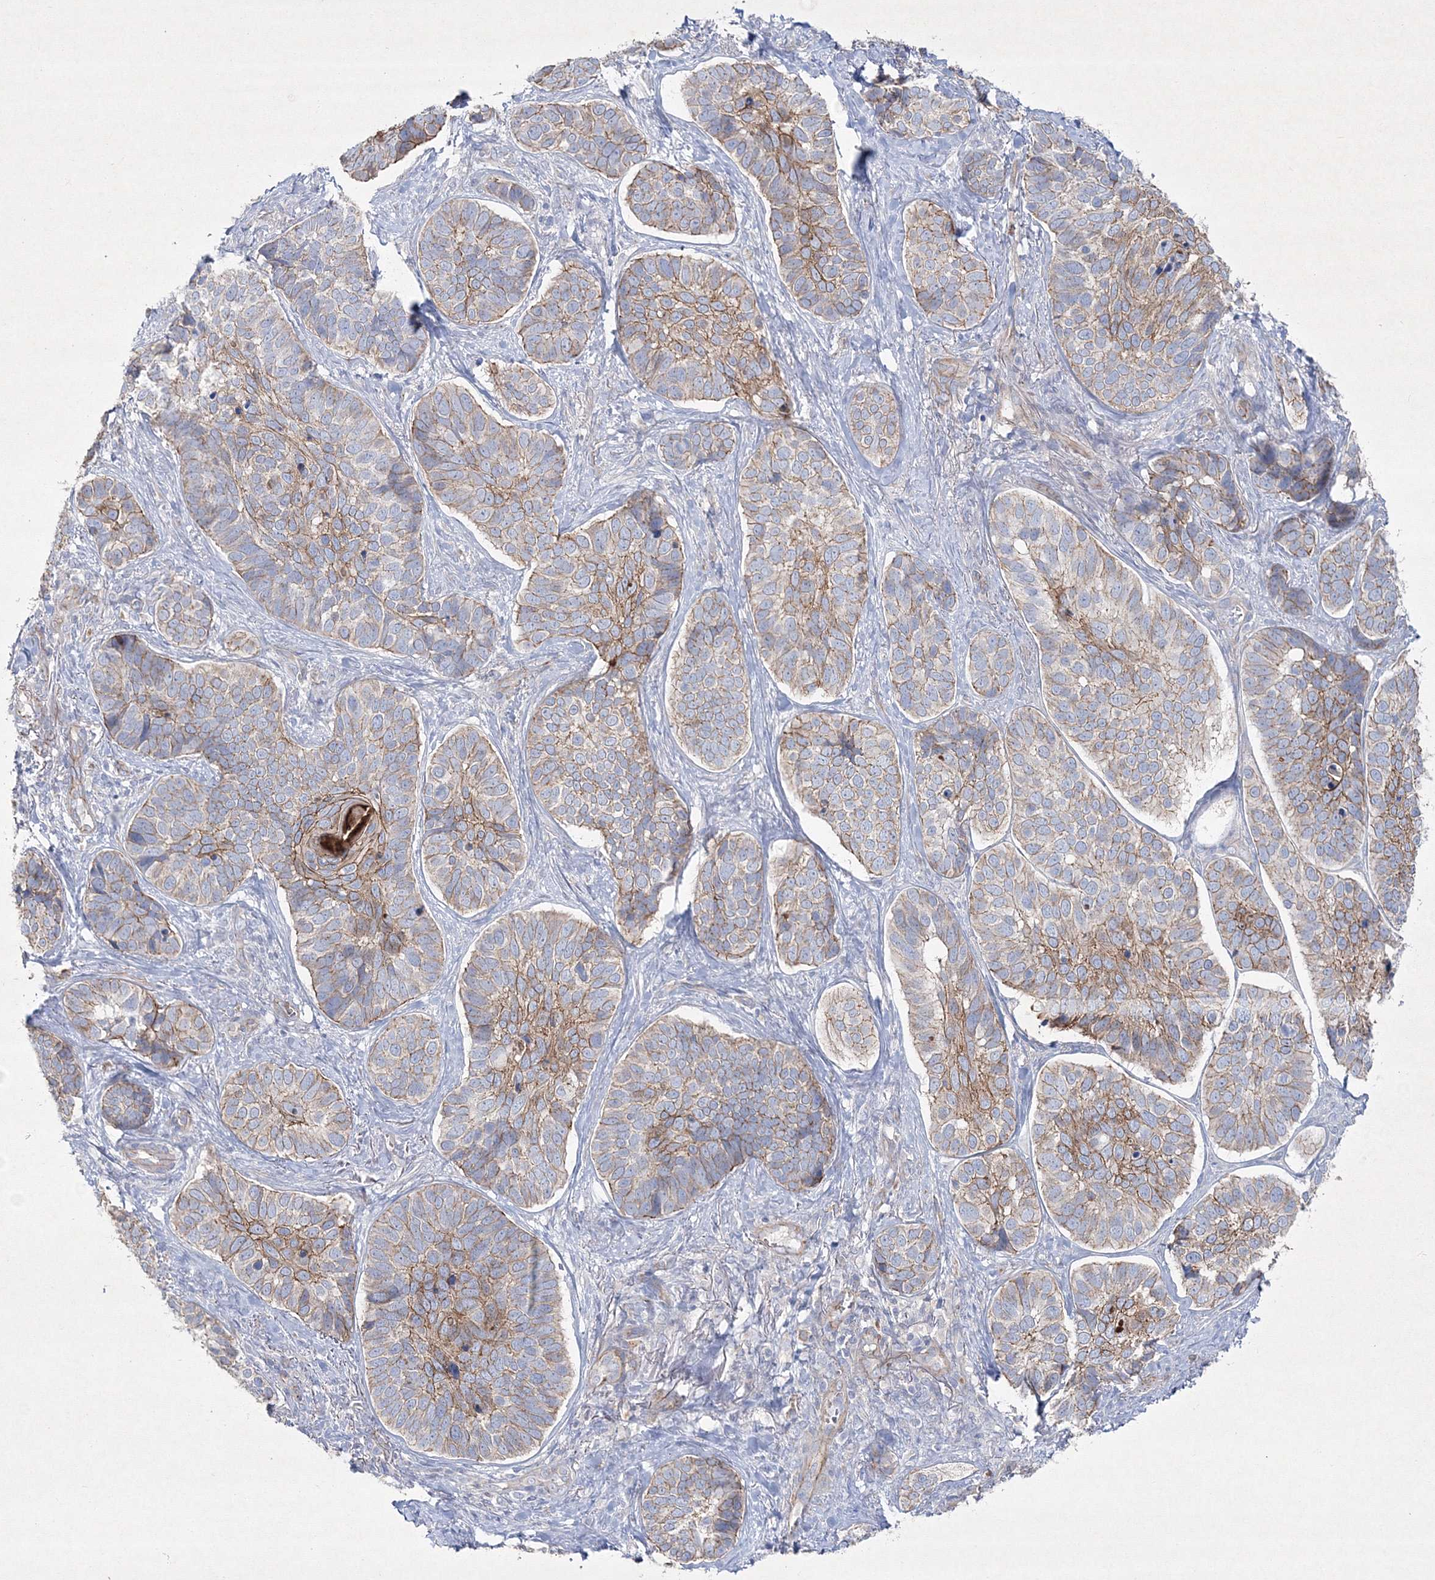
{"staining": {"intensity": "moderate", "quantity": "25%-75%", "location": "cytoplasmic/membranous"}, "tissue": "skin cancer", "cell_type": "Tumor cells", "image_type": "cancer", "snomed": [{"axis": "morphology", "description": "Basal cell carcinoma"}, {"axis": "topography", "description": "Skin"}], "caption": "Immunohistochemistry (IHC) (DAB) staining of human basal cell carcinoma (skin) exhibits moderate cytoplasmic/membranous protein staining in approximately 25%-75% of tumor cells.", "gene": "NAA40", "patient": {"sex": "male", "age": 62}}